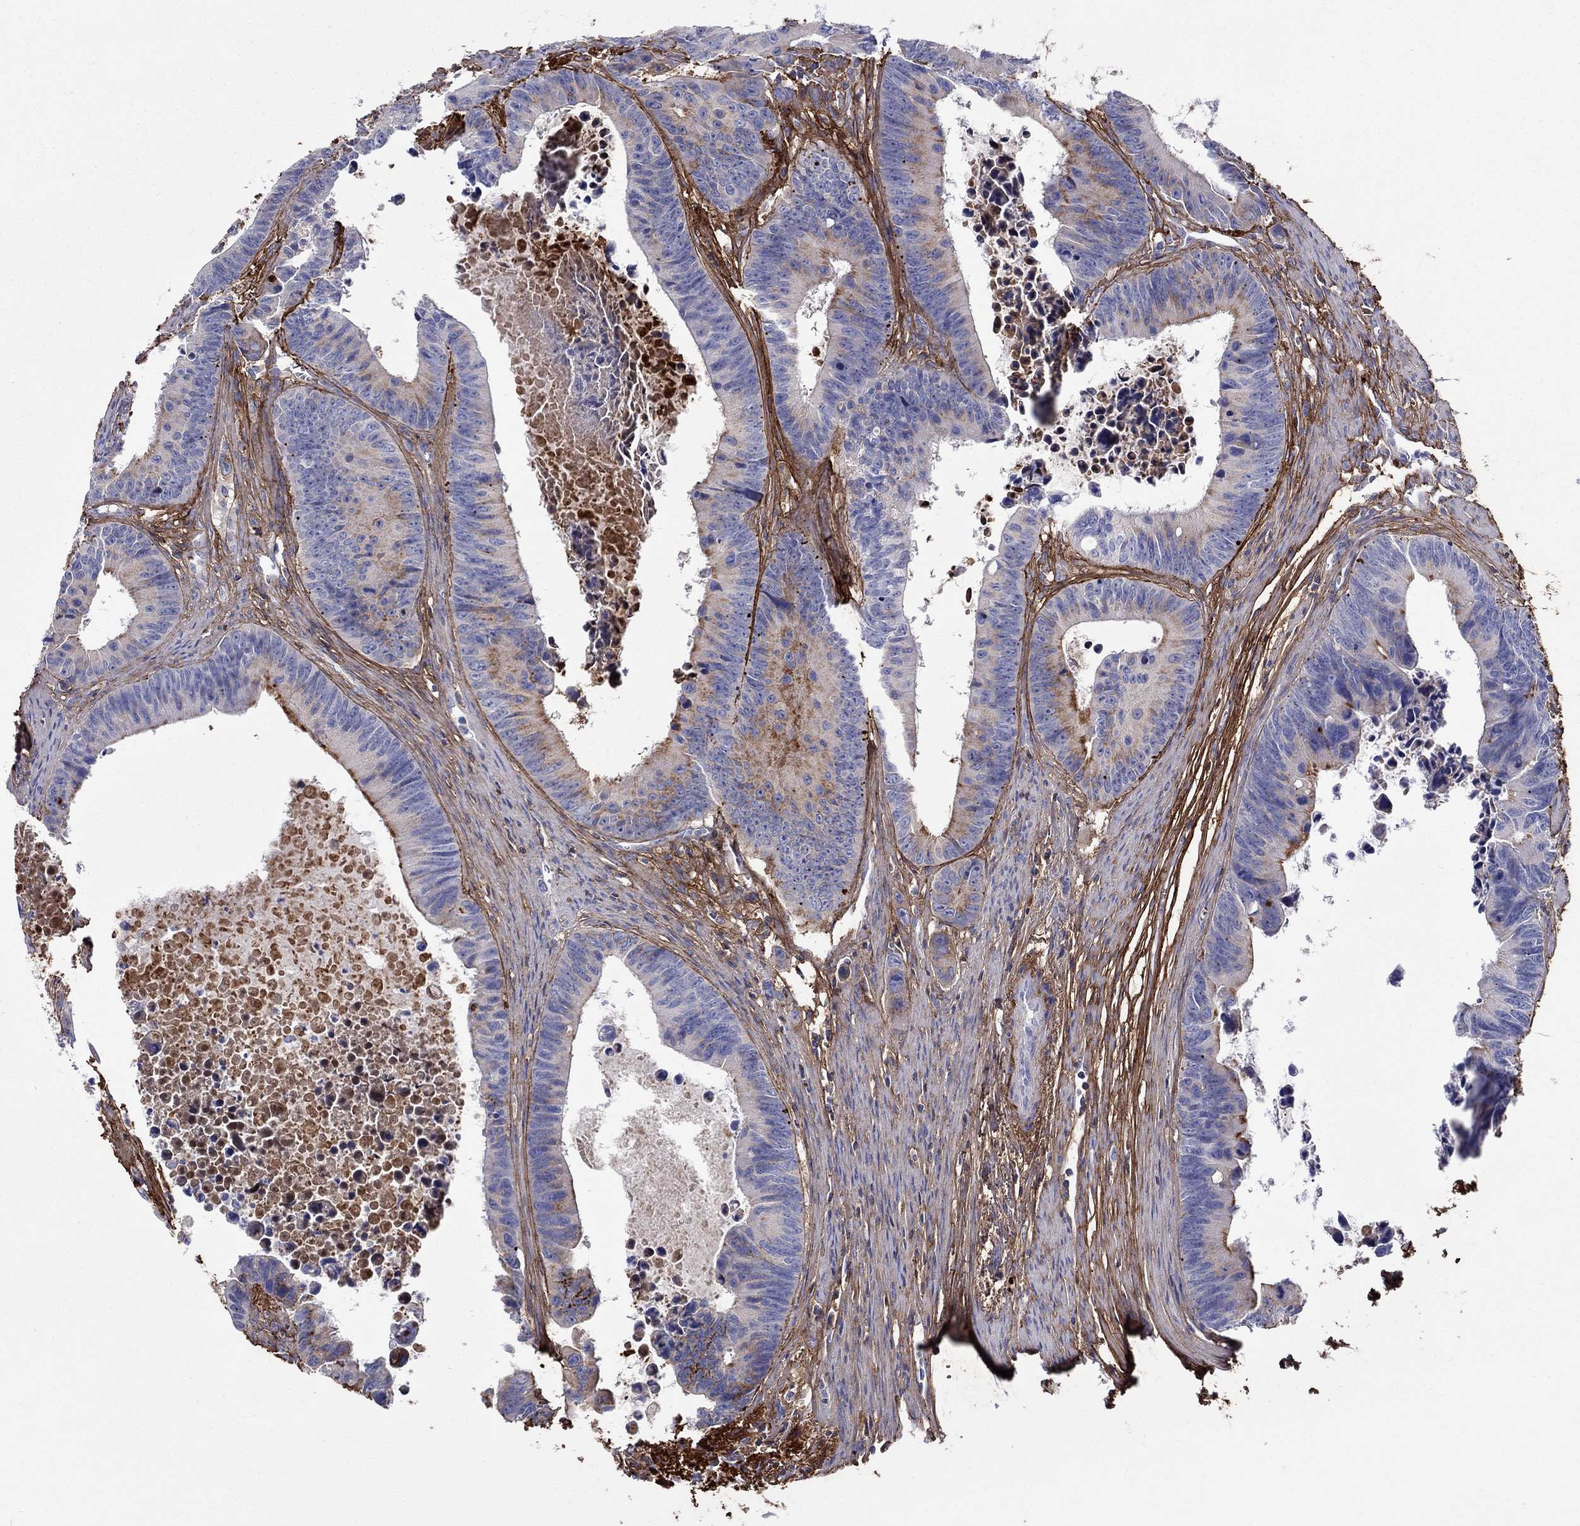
{"staining": {"intensity": "moderate", "quantity": "<25%", "location": "cytoplasmic/membranous"}, "tissue": "colorectal cancer", "cell_type": "Tumor cells", "image_type": "cancer", "snomed": [{"axis": "morphology", "description": "Adenocarcinoma, NOS"}, {"axis": "topography", "description": "Colon"}], "caption": "Colorectal adenocarcinoma stained with a protein marker displays moderate staining in tumor cells.", "gene": "TGFBI", "patient": {"sex": "female", "age": 87}}